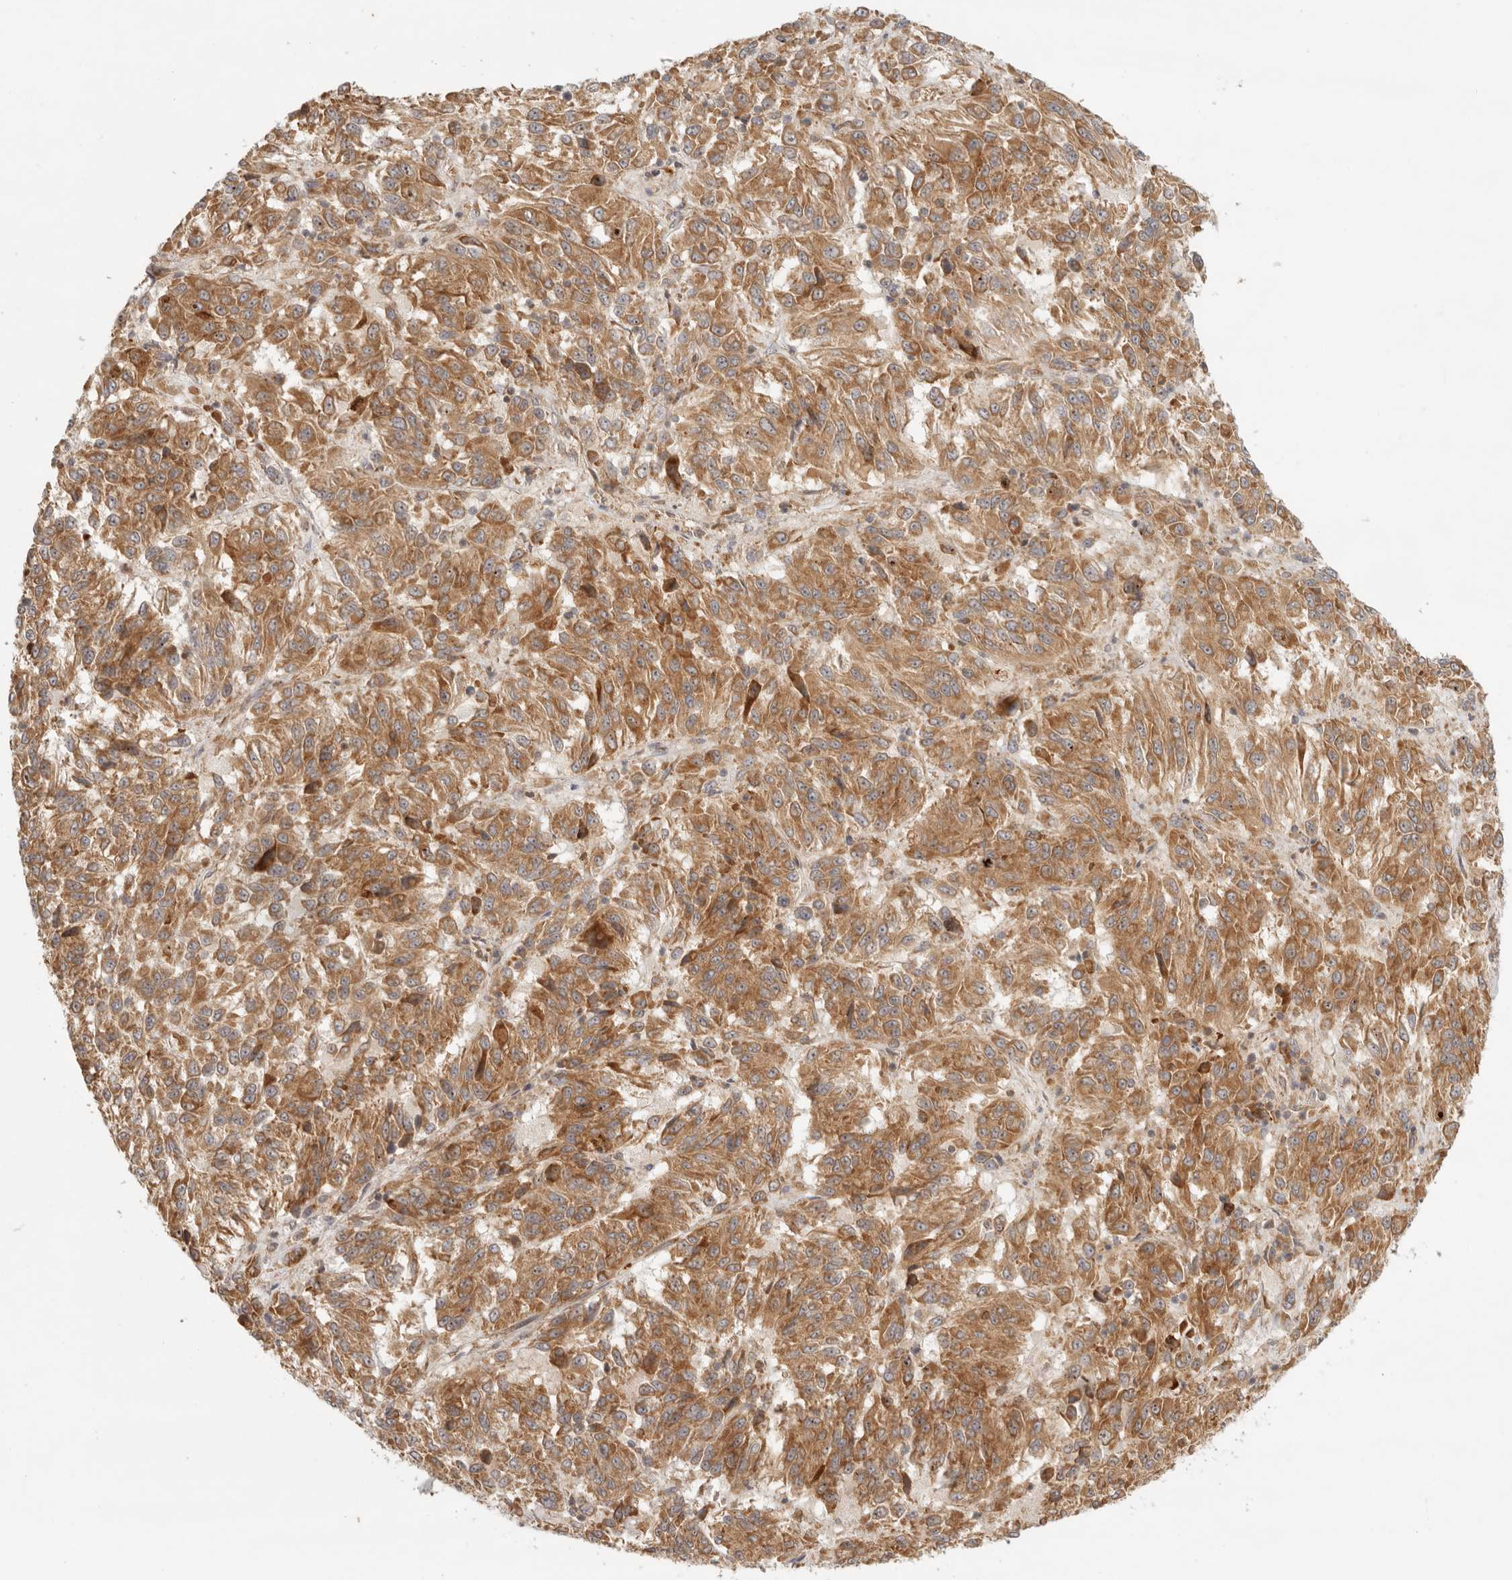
{"staining": {"intensity": "moderate", "quantity": ">75%", "location": "cytoplasmic/membranous"}, "tissue": "melanoma", "cell_type": "Tumor cells", "image_type": "cancer", "snomed": [{"axis": "morphology", "description": "Malignant melanoma, Metastatic site"}, {"axis": "topography", "description": "Lung"}], "caption": "Melanoma stained for a protein (brown) shows moderate cytoplasmic/membranous positive expression in approximately >75% of tumor cells.", "gene": "AHDC1", "patient": {"sex": "male", "age": 64}}